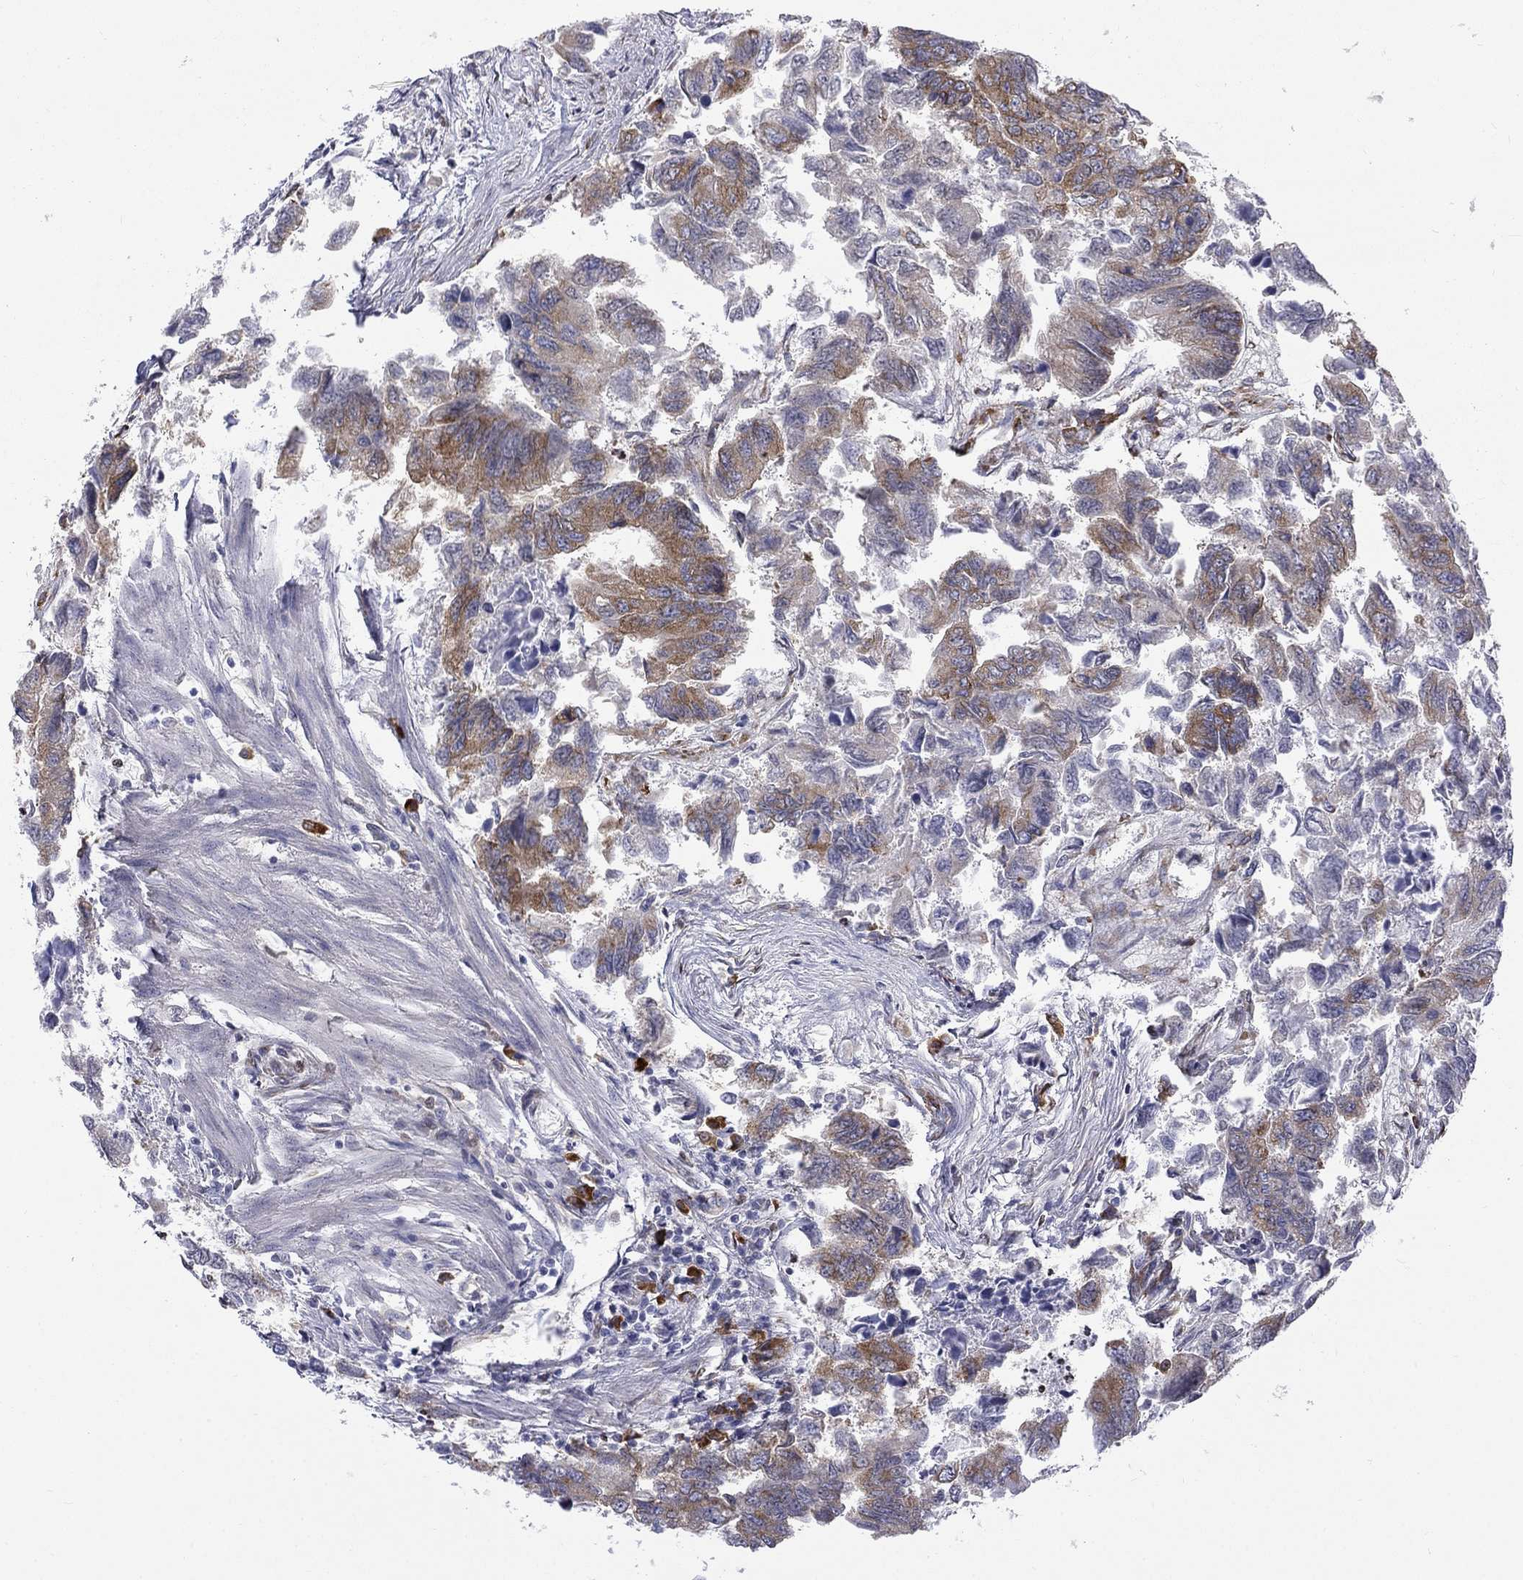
{"staining": {"intensity": "moderate", "quantity": ">75%", "location": "cytoplasmic/membranous"}, "tissue": "colorectal cancer", "cell_type": "Tumor cells", "image_type": "cancer", "snomed": [{"axis": "morphology", "description": "Adenocarcinoma, NOS"}, {"axis": "topography", "description": "Colon"}], "caption": "A micrograph of adenocarcinoma (colorectal) stained for a protein reveals moderate cytoplasmic/membranous brown staining in tumor cells.", "gene": "PABPC4", "patient": {"sex": "female", "age": 65}}